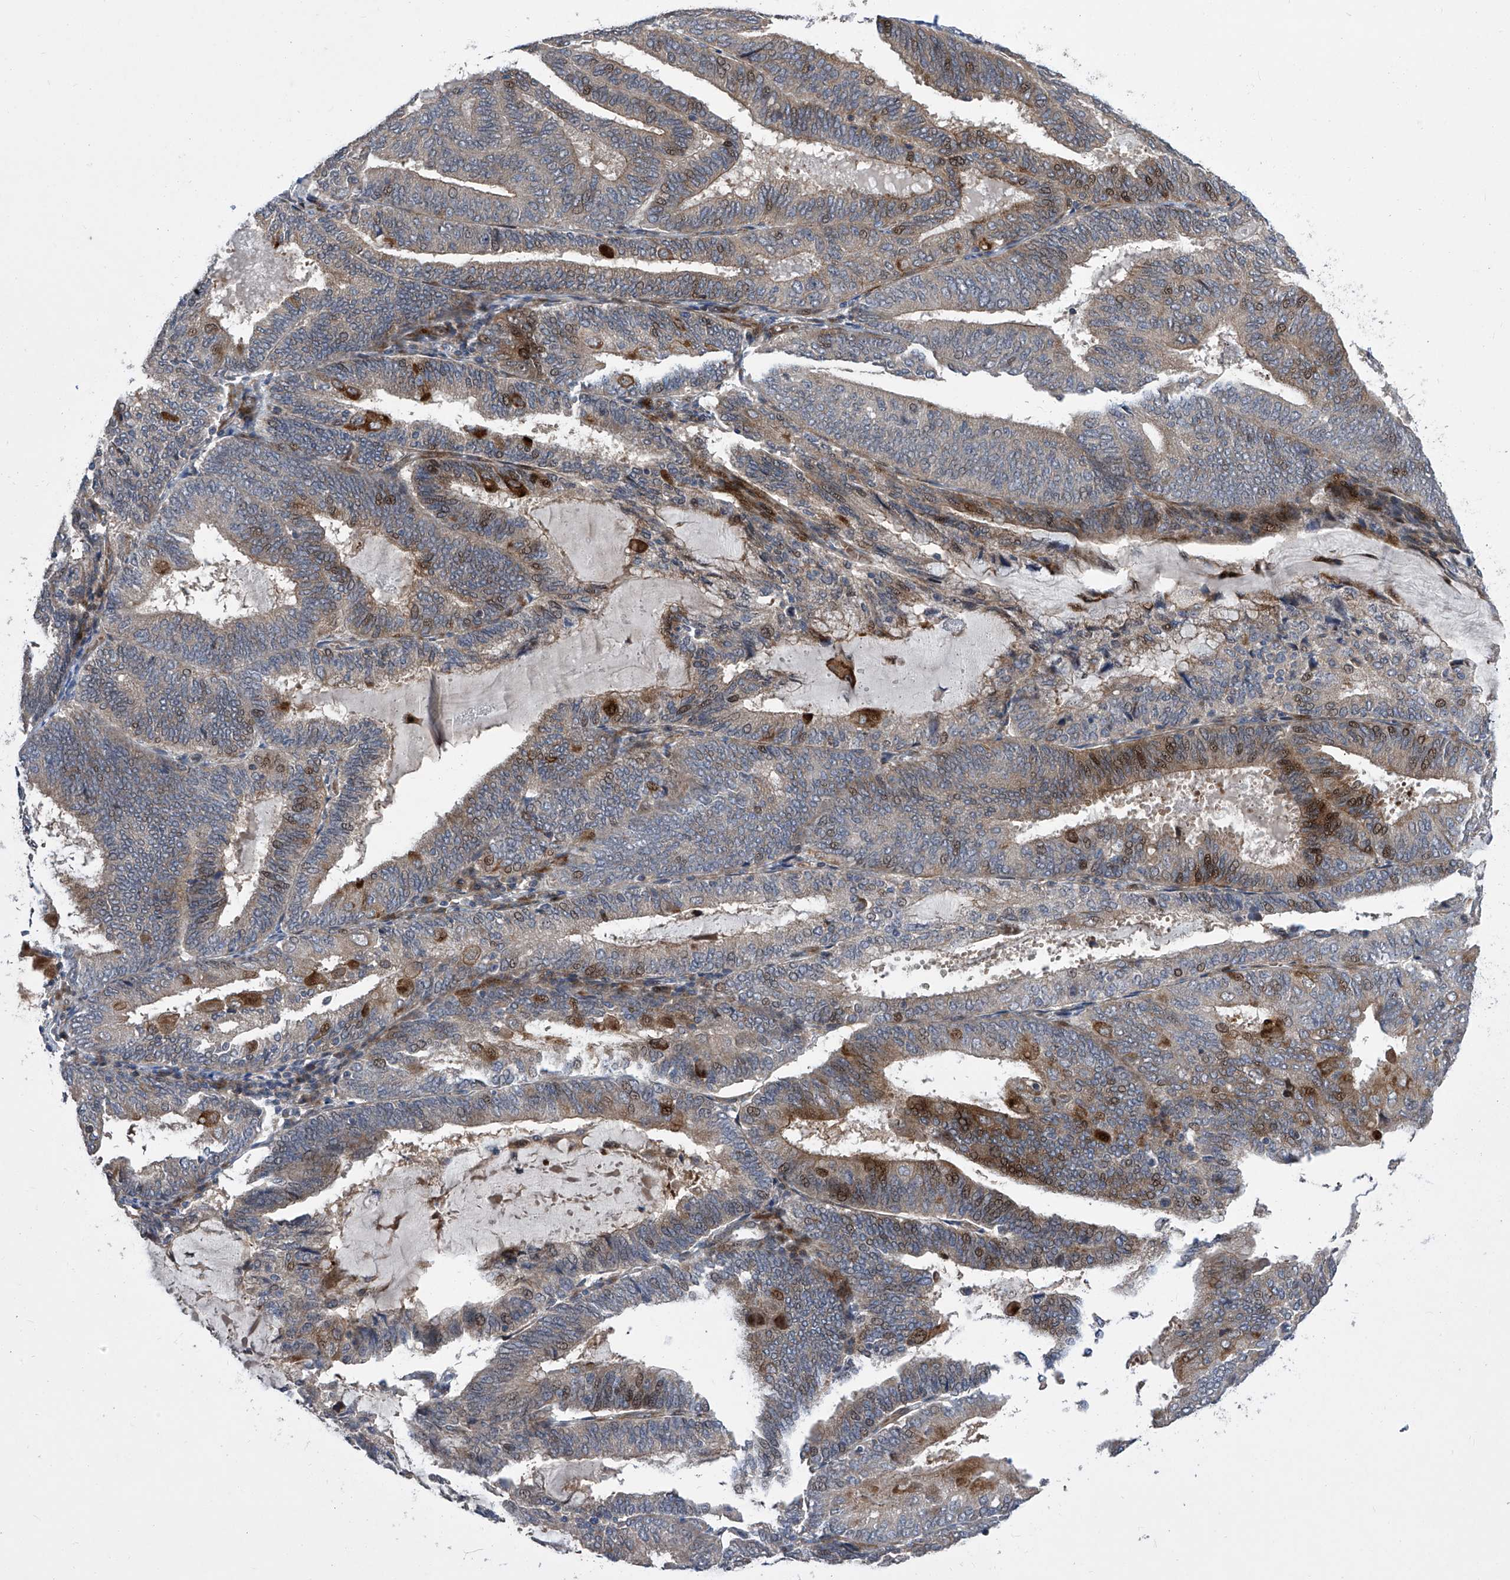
{"staining": {"intensity": "moderate", "quantity": "25%-75%", "location": "cytoplasmic/membranous"}, "tissue": "endometrial cancer", "cell_type": "Tumor cells", "image_type": "cancer", "snomed": [{"axis": "morphology", "description": "Adenocarcinoma, NOS"}, {"axis": "topography", "description": "Endometrium"}], "caption": "Moderate cytoplasmic/membranous positivity is present in about 25%-75% of tumor cells in endometrial adenocarcinoma.", "gene": "USF3", "patient": {"sex": "female", "age": 81}}